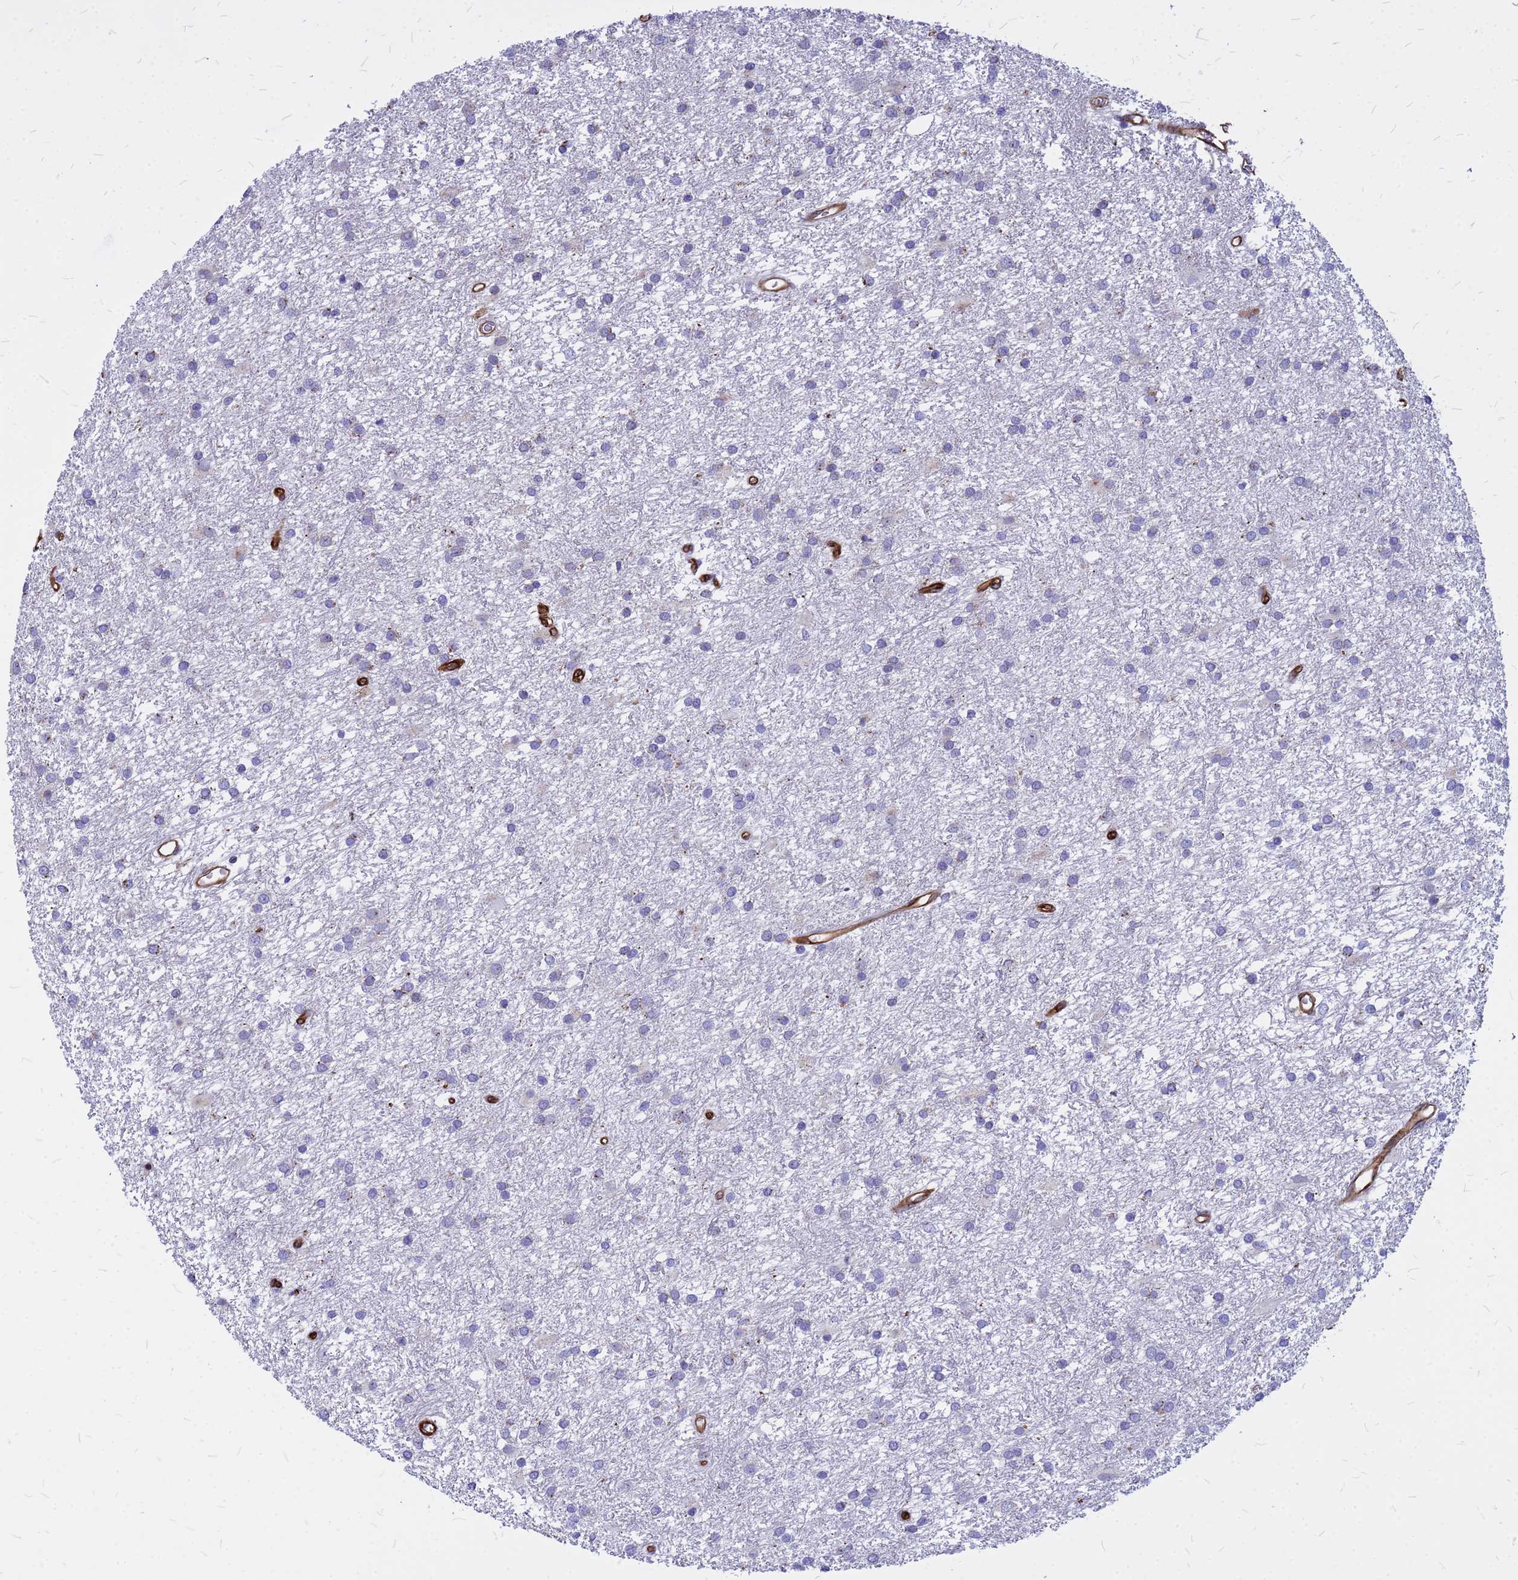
{"staining": {"intensity": "negative", "quantity": "none", "location": "none"}, "tissue": "glioma", "cell_type": "Tumor cells", "image_type": "cancer", "snomed": [{"axis": "morphology", "description": "Glioma, malignant, High grade"}, {"axis": "topography", "description": "Brain"}], "caption": "IHC of human malignant glioma (high-grade) reveals no staining in tumor cells.", "gene": "NOSTRIN", "patient": {"sex": "female", "age": 50}}